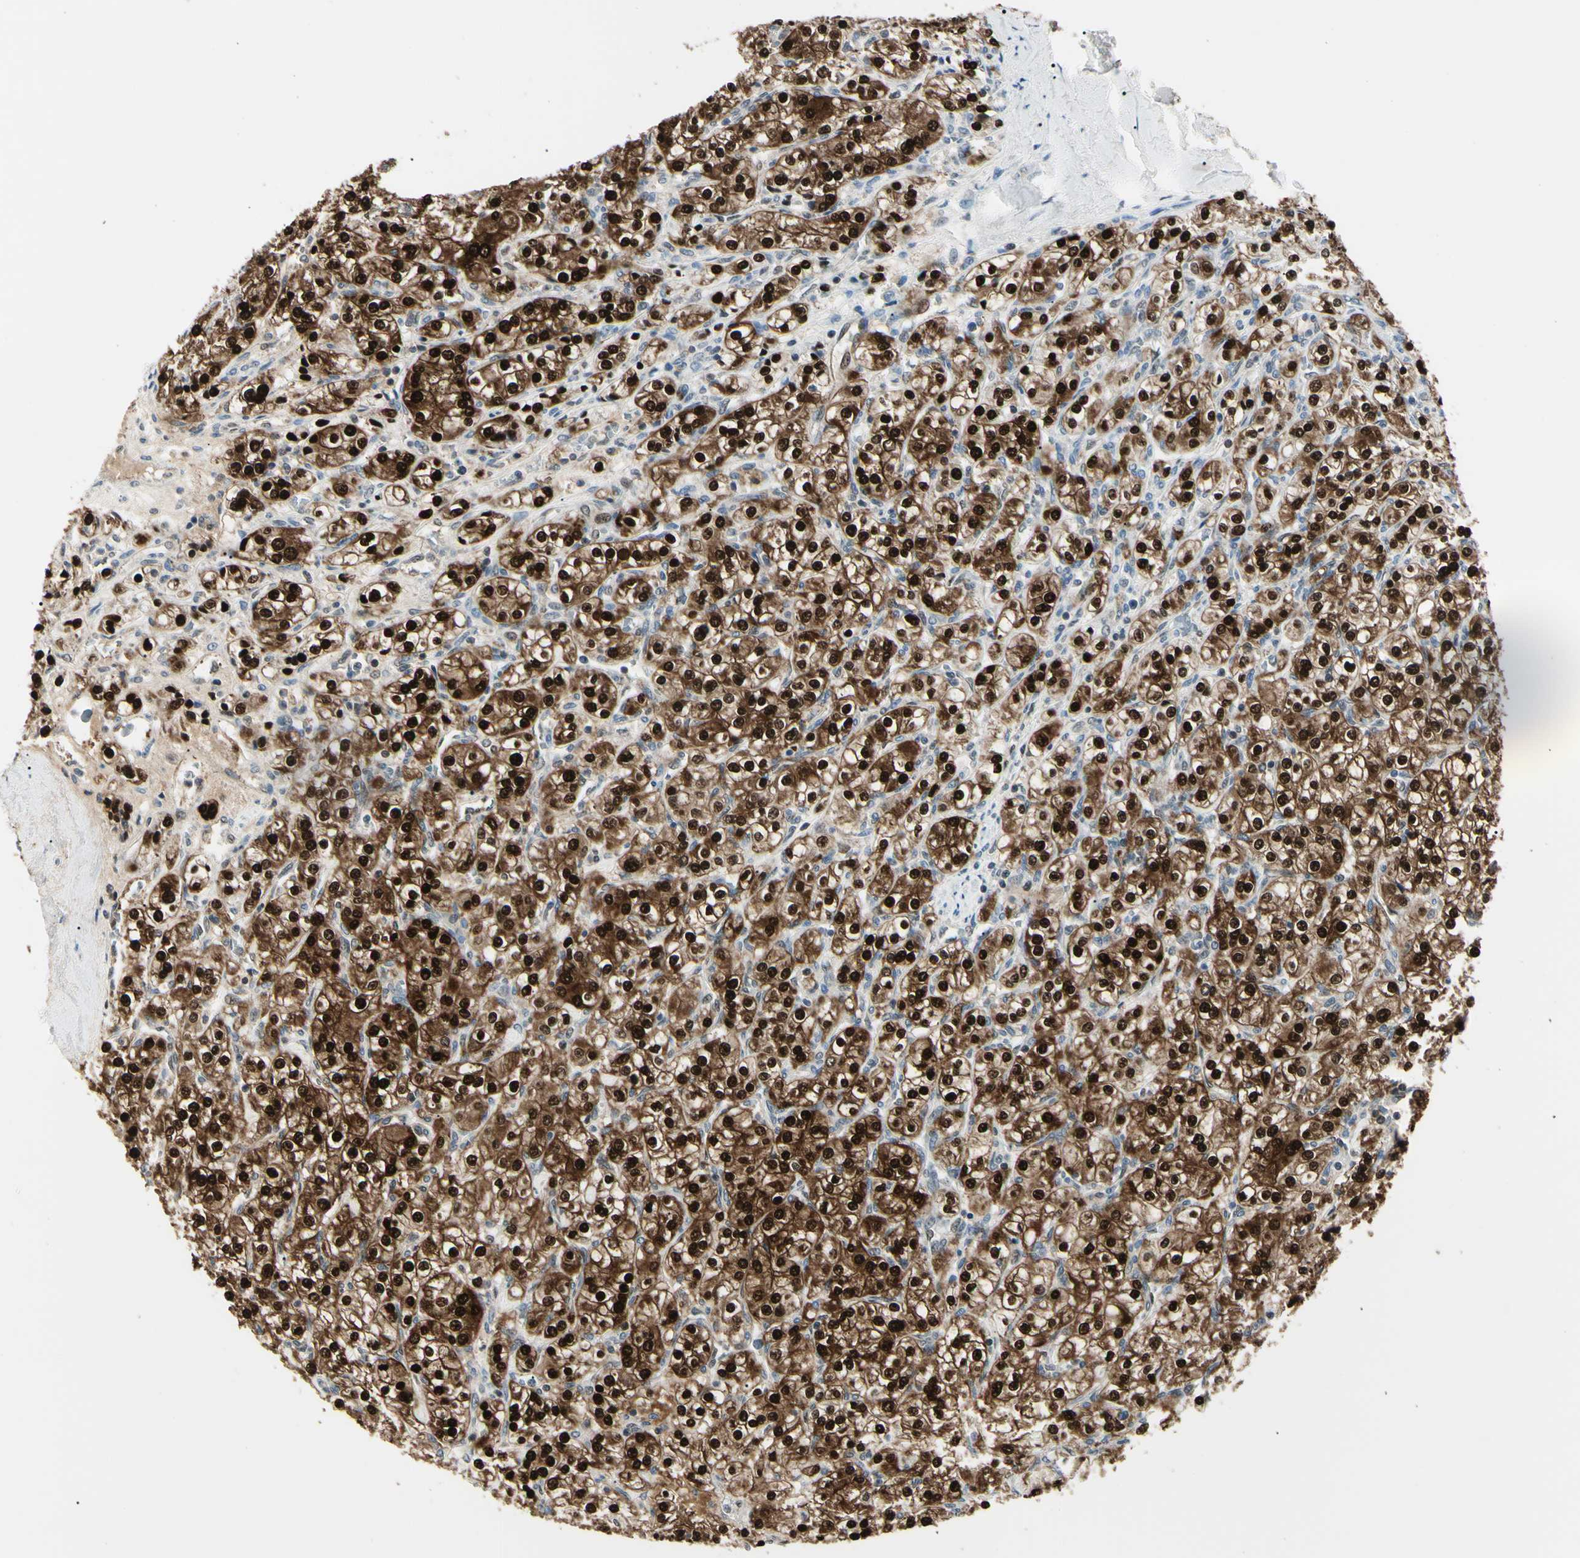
{"staining": {"intensity": "strong", "quantity": ">75%", "location": "cytoplasmic/membranous,nuclear"}, "tissue": "renal cancer", "cell_type": "Tumor cells", "image_type": "cancer", "snomed": [{"axis": "morphology", "description": "Adenocarcinoma, NOS"}, {"axis": "topography", "description": "Kidney"}], "caption": "Tumor cells display high levels of strong cytoplasmic/membranous and nuclear positivity in about >75% of cells in adenocarcinoma (renal). Using DAB (brown) and hematoxylin (blue) stains, captured at high magnification using brightfield microscopy.", "gene": "PGK1", "patient": {"sex": "male", "age": 77}}